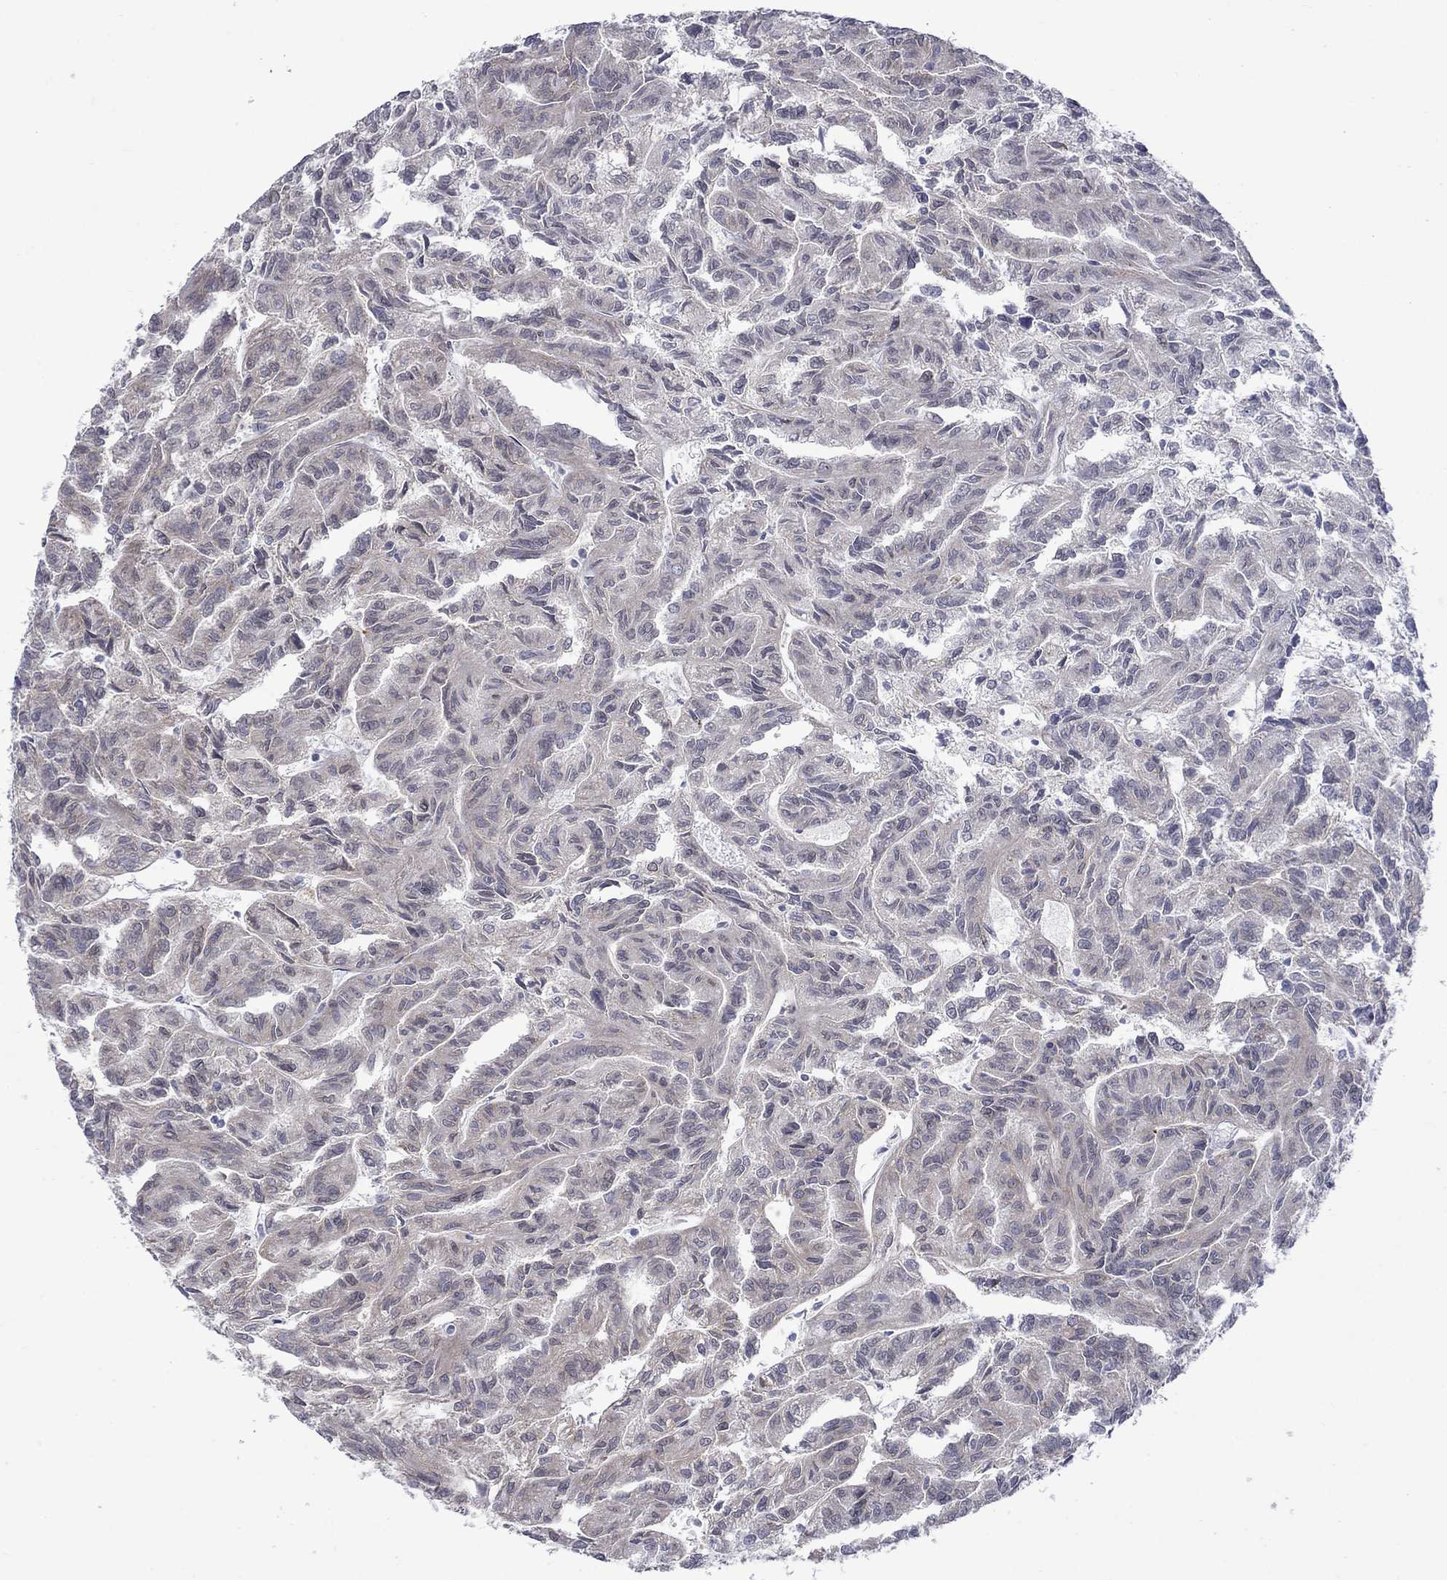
{"staining": {"intensity": "negative", "quantity": "none", "location": "none"}, "tissue": "renal cancer", "cell_type": "Tumor cells", "image_type": "cancer", "snomed": [{"axis": "morphology", "description": "Adenocarcinoma, NOS"}, {"axis": "topography", "description": "Kidney"}], "caption": "The micrograph reveals no significant staining in tumor cells of renal cancer. The staining is performed using DAB (3,3'-diaminobenzidine) brown chromogen with nuclei counter-stained in using hematoxylin.", "gene": "KCNJ16", "patient": {"sex": "male", "age": 79}}